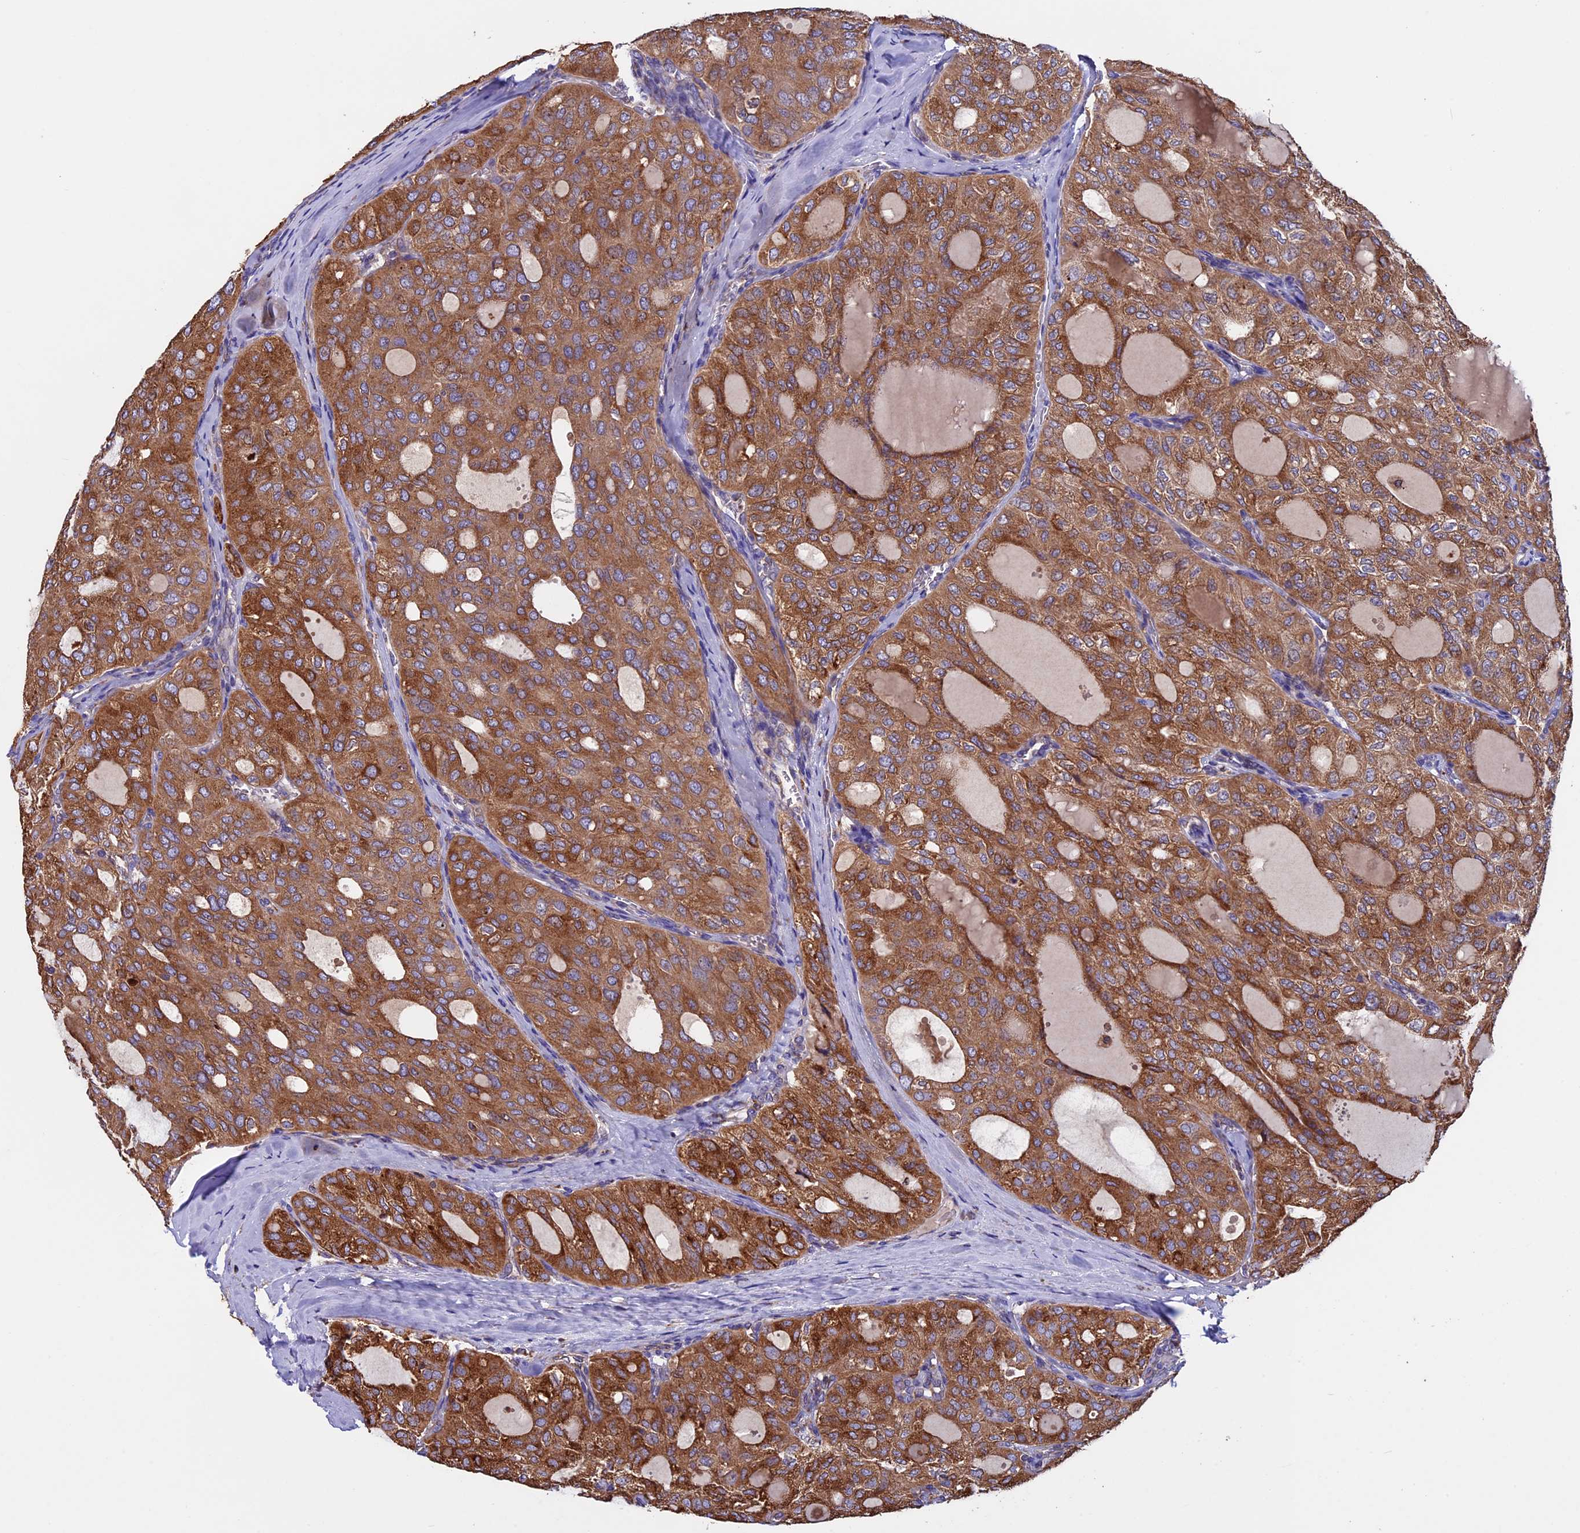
{"staining": {"intensity": "strong", "quantity": ">75%", "location": "cytoplasmic/membranous"}, "tissue": "thyroid cancer", "cell_type": "Tumor cells", "image_type": "cancer", "snomed": [{"axis": "morphology", "description": "Follicular adenoma carcinoma, NOS"}, {"axis": "topography", "description": "Thyroid gland"}], "caption": "Protein analysis of follicular adenoma carcinoma (thyroid) tissue demonstrates strong cytoplasmic/membranous staining in about >75% of tumor cells.", "gene": "BTBD3", "patient": {"sex": "male", "age": 75}}